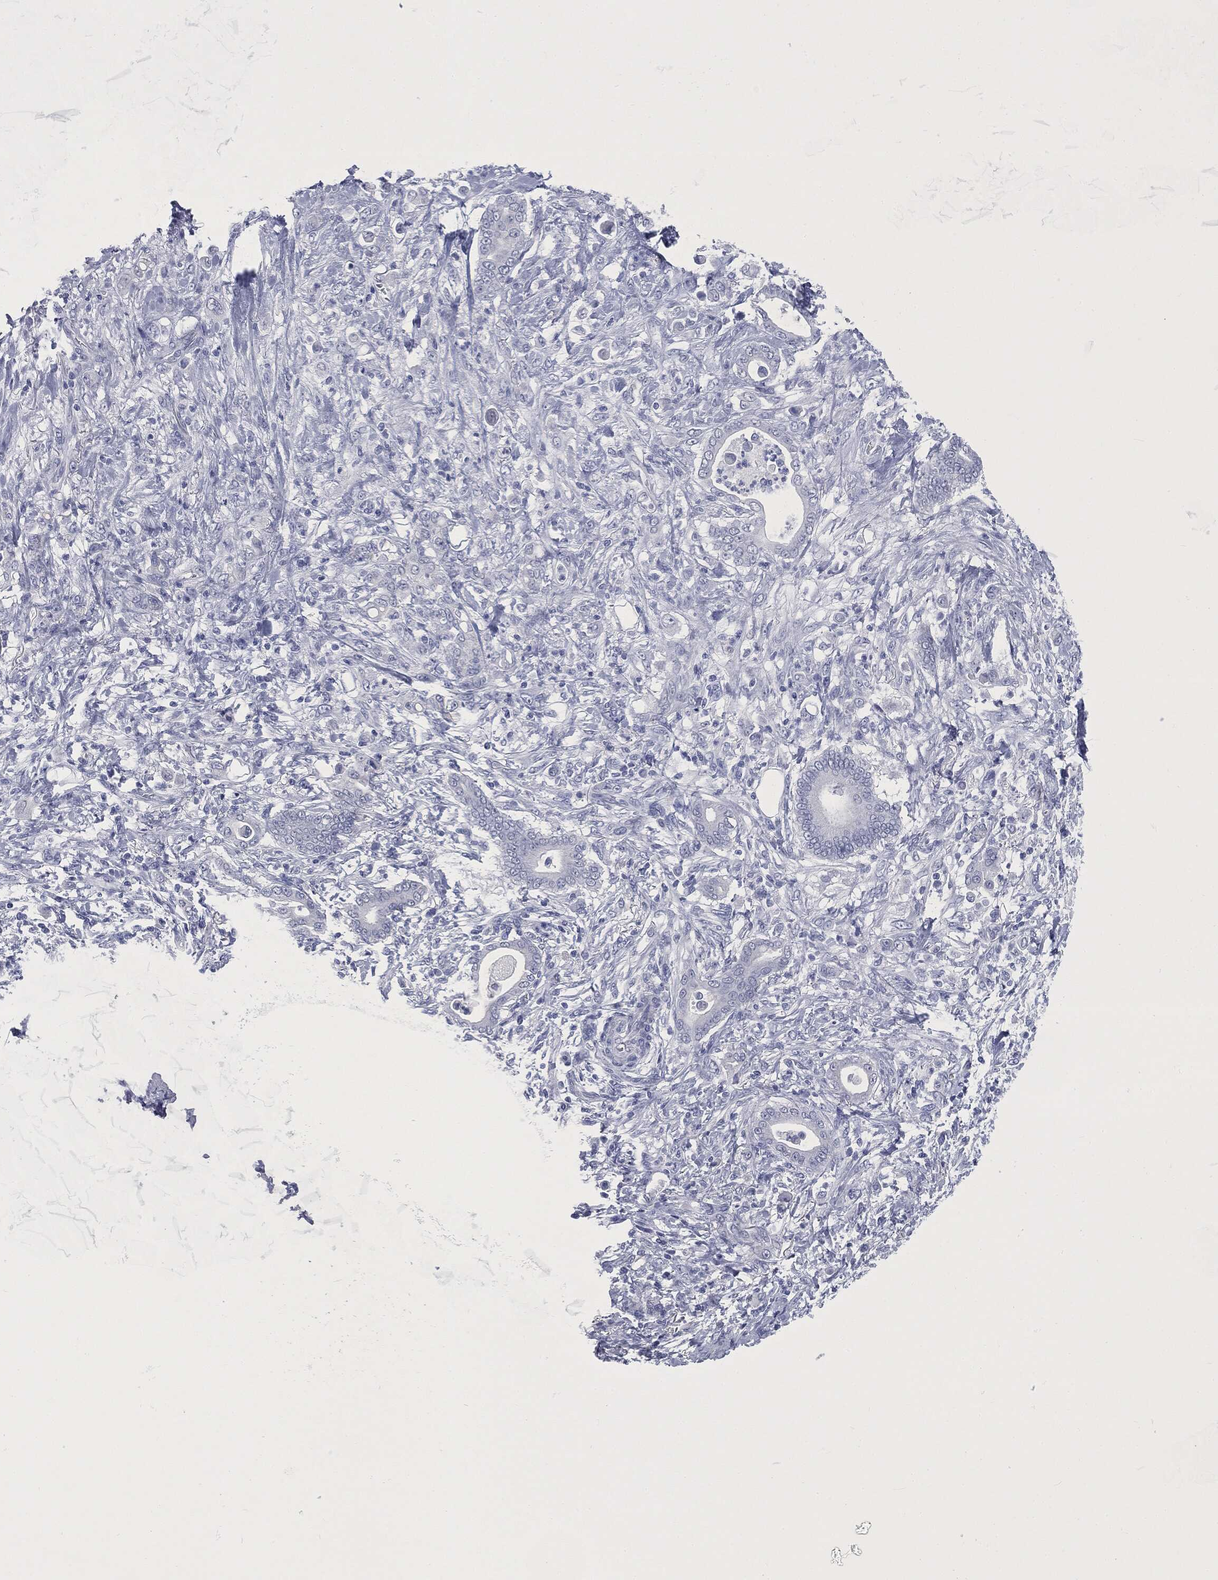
{"staining": {"intensity": "negative", "quantity": "none", "location": "none"}, "tissue": "stomach cancer", "cell_type": "Tumor cells", "image_type": "cancer", "snomed": [{"axis": "morphology", "description": "Adenocarcinoma, NOS"}, {"axis": "topography", "description": "Stomach"}], "caption": "IHC of adenocarcinoma (stomach) demonstrates no expression in tumor cells.", "gene": "ATP2A1", "patient": {"sex": "female", "age": 79}}